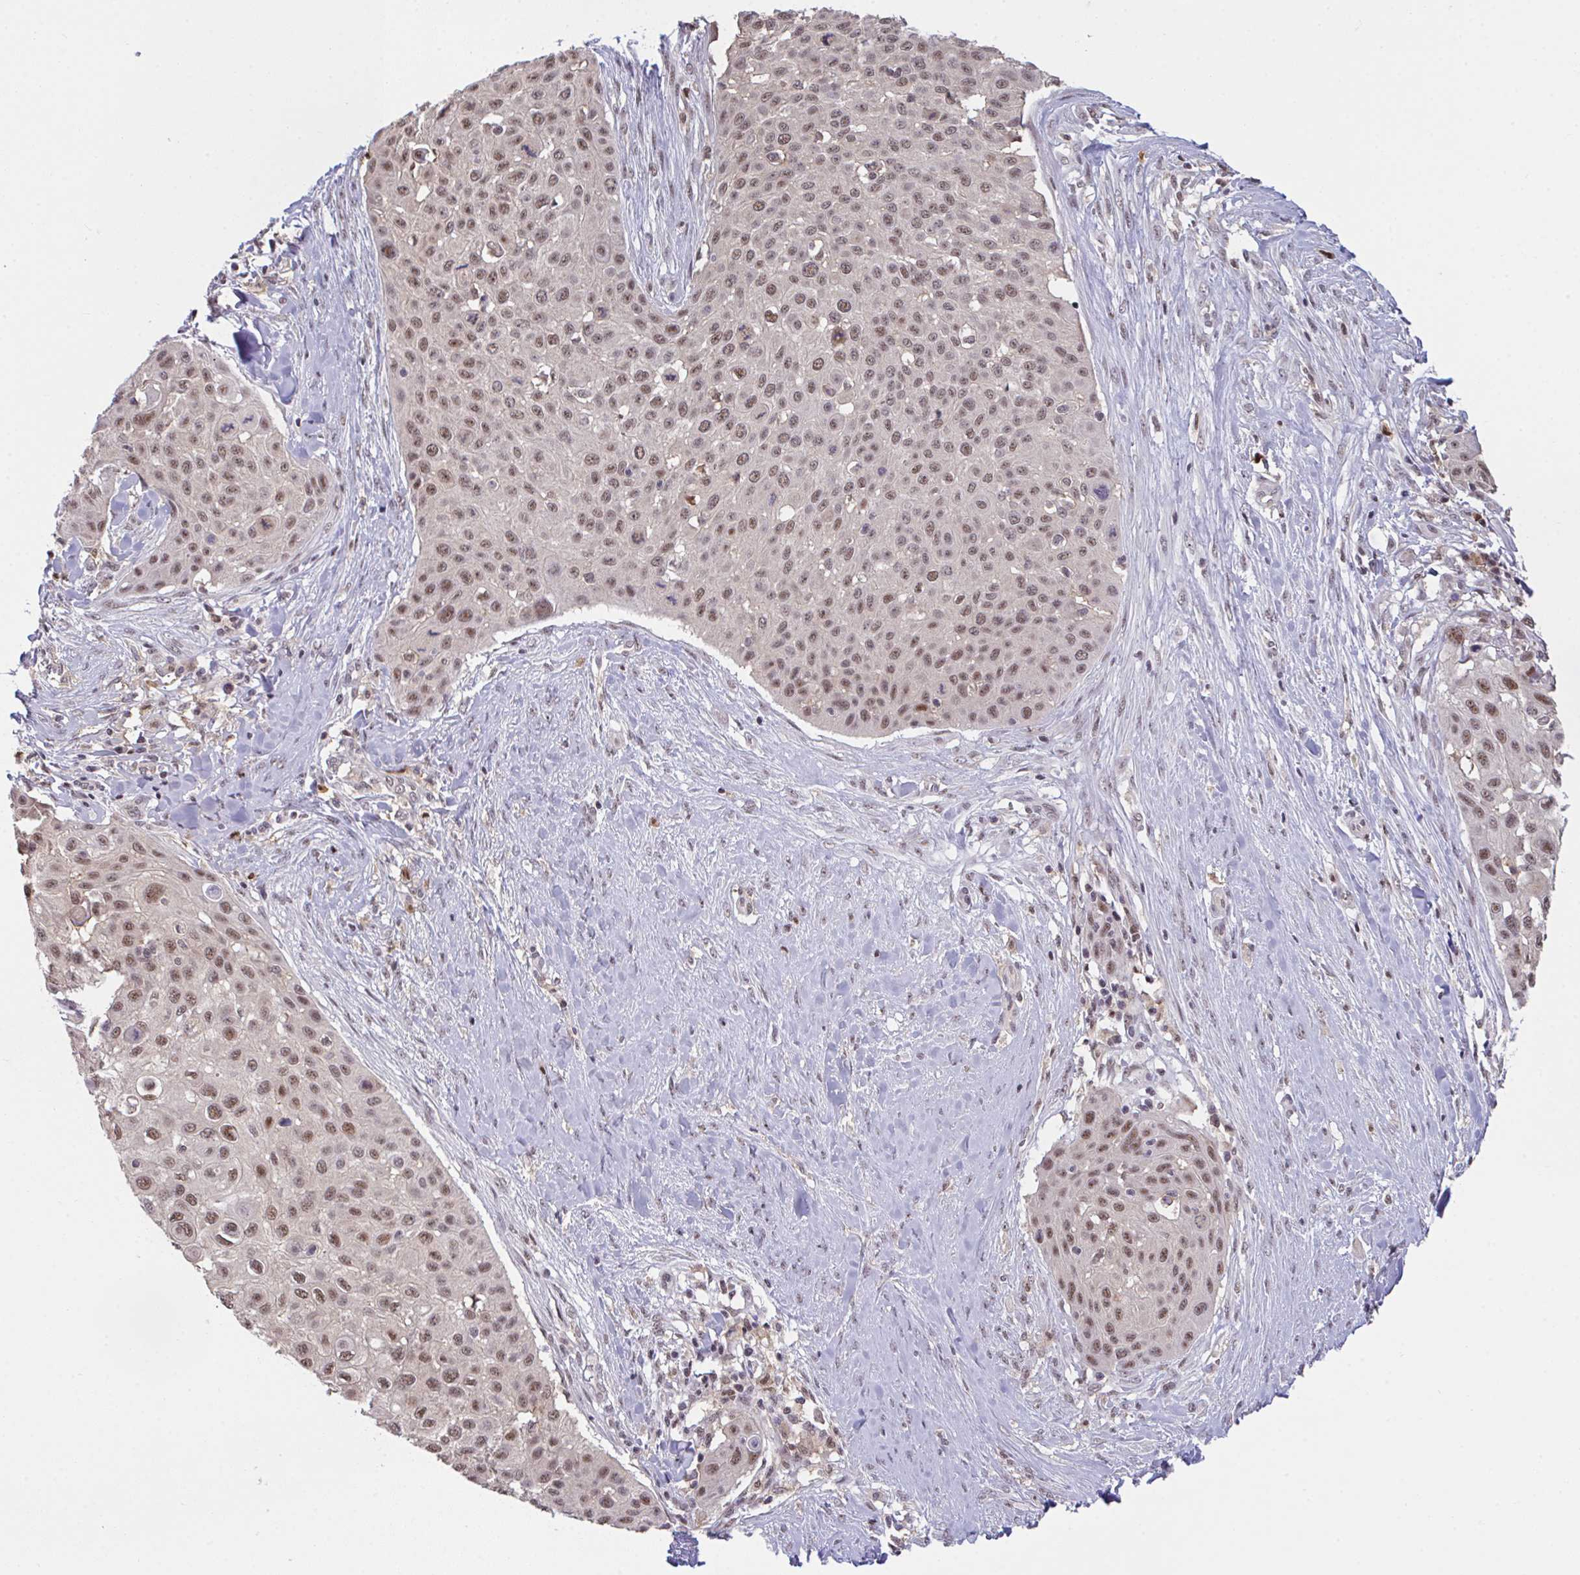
{"staining": {"intensity": "moderate", "quantity": ">75%", "location": "nuclear"}, "tissue": "skin cancer", "cell_type": "Tumor cells", "image_type": "cancer", "snomed": [{"axis": "morphology", "description": "Squamous cell carcinoma, NOS"}, {"axis": "topography", "description": "Skin"}], "caption": "Moderate nuclear expression for a protein is identified in about >75% of tumor cells of skin squamous cell carcinoma using IHC.", "gene": "OR6K3", "patient": {"sex": "female", "age": 87}}